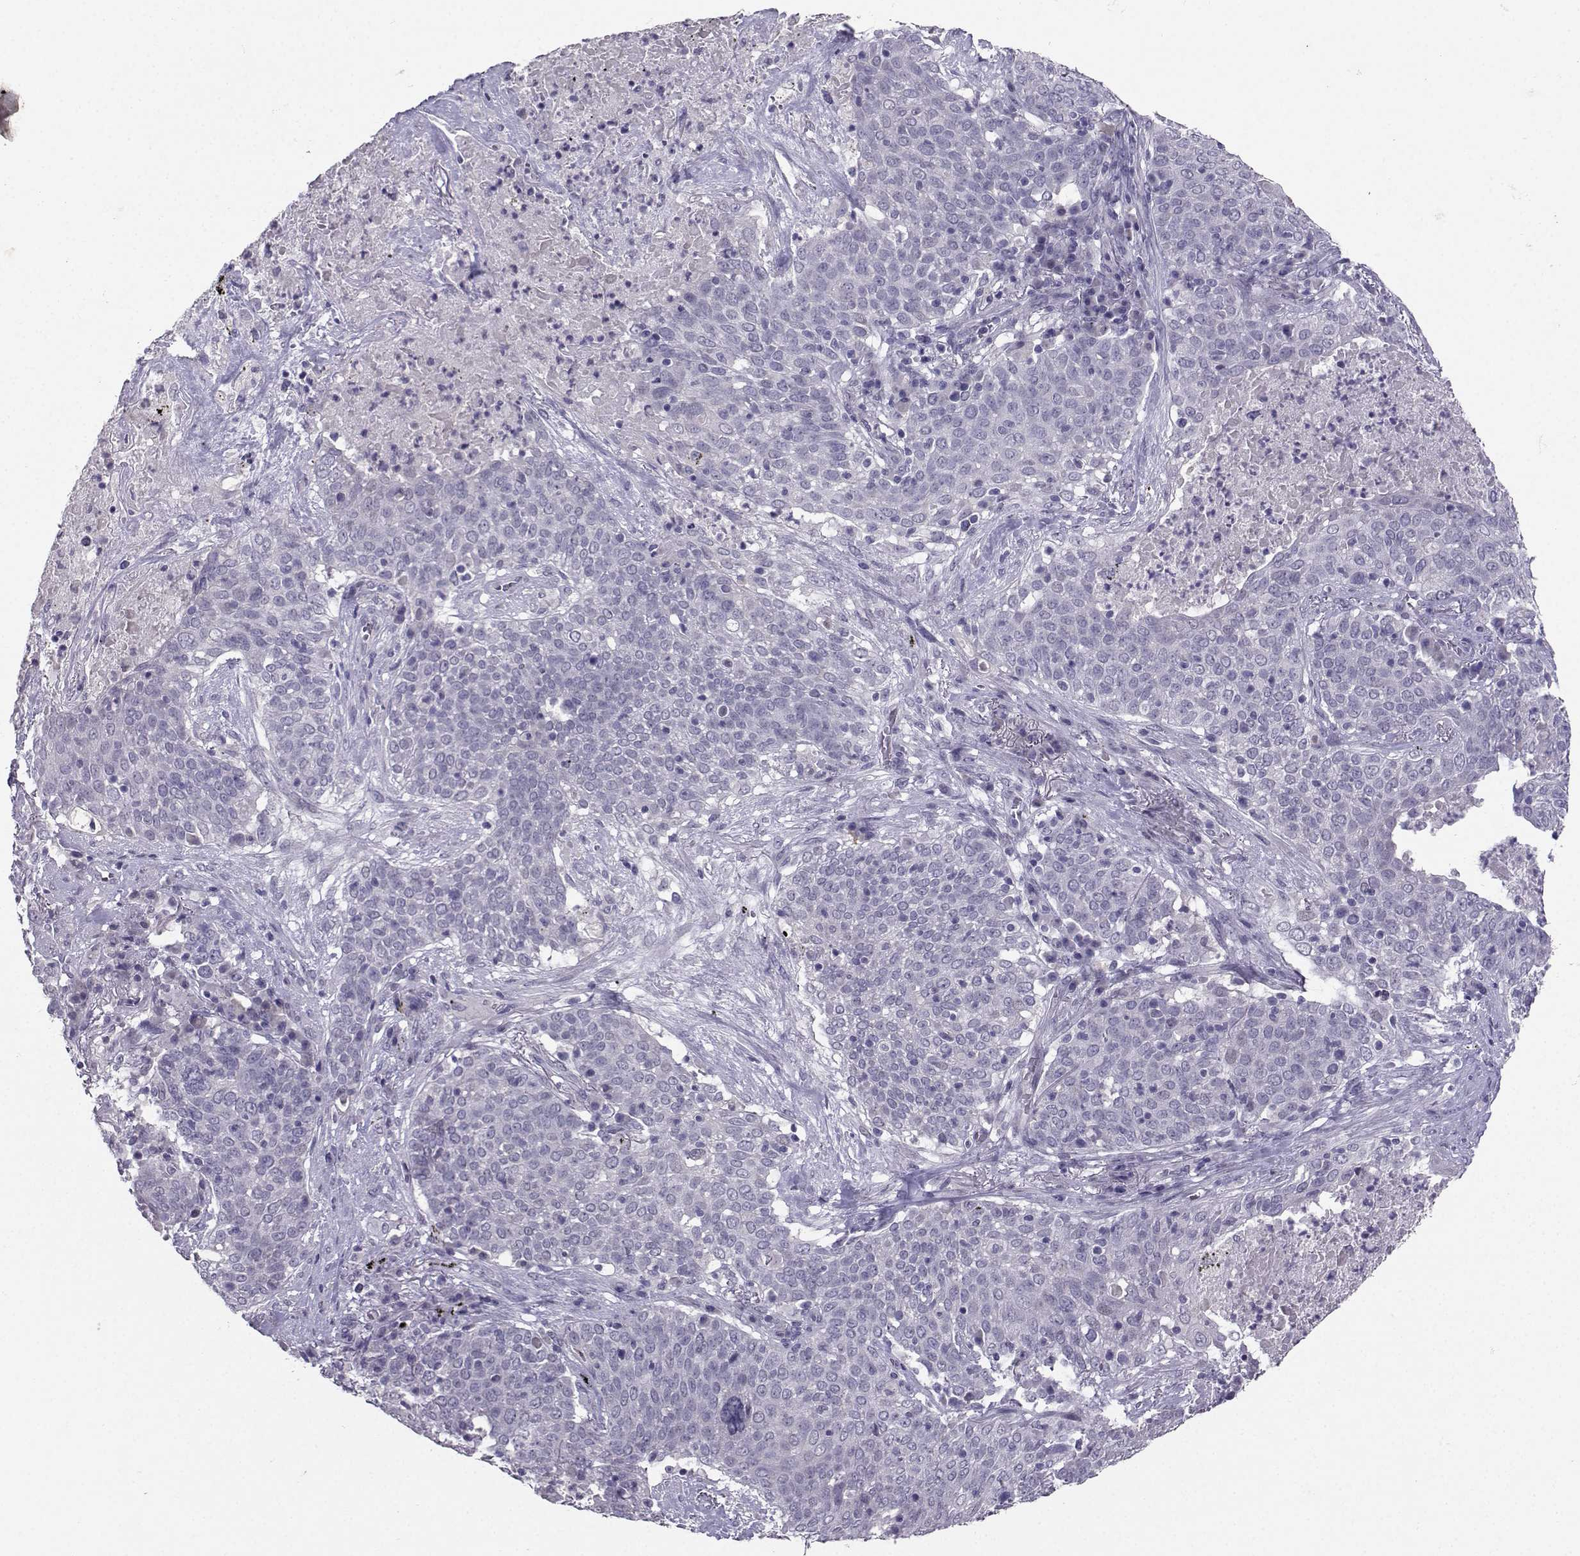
{"staining": {"intensity": "negative", "quantity": "none", "location": "none"}, "tissue": "lung cancer", "cell_type": "Tumor cells", "image_type": "cancer", "snomed": [{"axis": "morphology", "description": "Squamous cell carcinoma, NOS"}, {"axis": "topography", "description": "Lung"}], "caption": "Lung cancer (squamous cell carcinoma) stained for a protein using IHC demonstrates no expression tumor cells.", "gene": "CARTPT", "patient": {"sex": "male", "age": 82}}